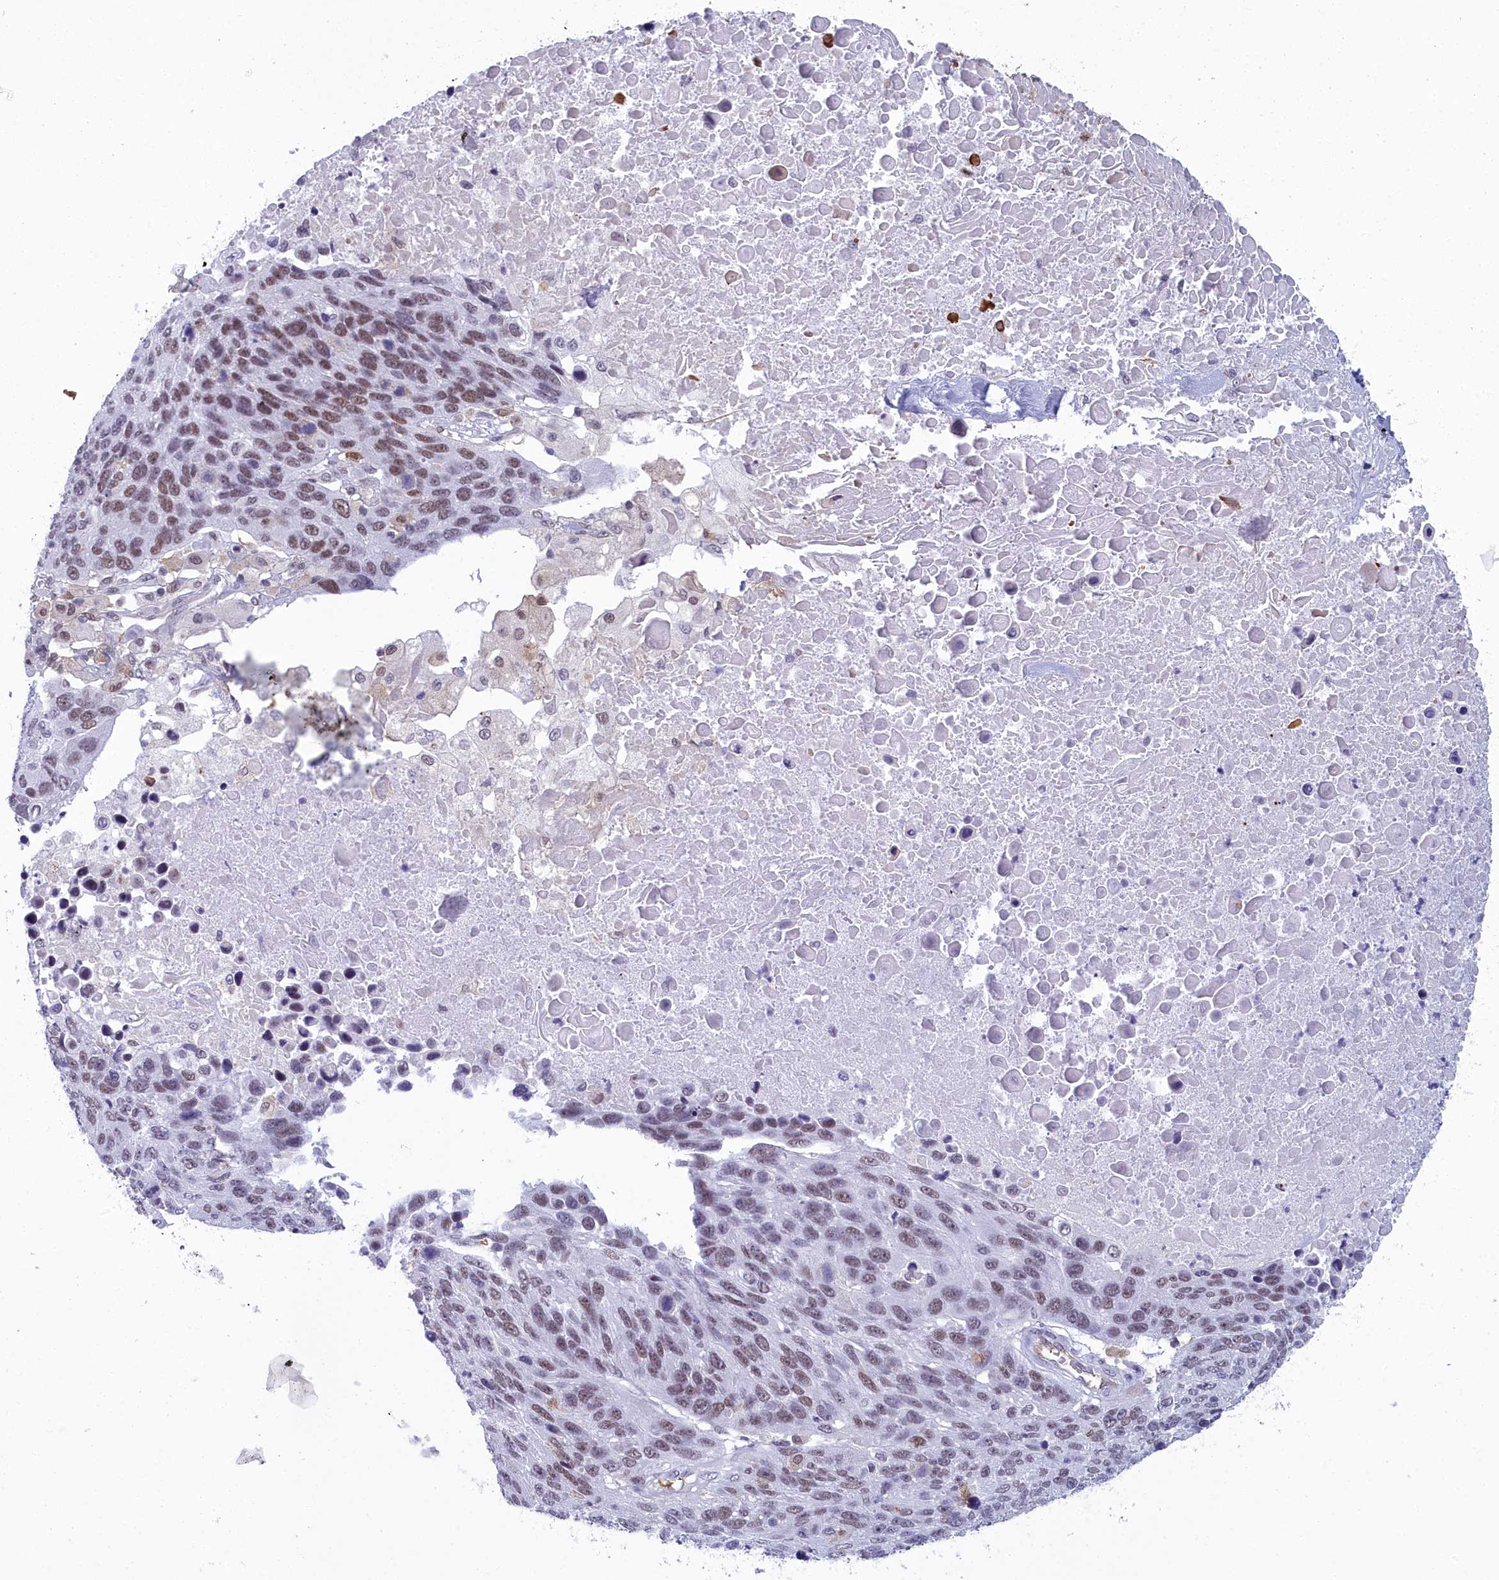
{"staining": {"intensity": "moderate", "quantity": "25%-75%", "location": "nuclear"}, "tissue": "lung cancer", "cell_type": "Tumor cells", "image_type": "cancer", "snomed": [{"axis": "morphology", "description": "Normal tissue, NOS"}, {"axis": "morphology", "description": "Squamous cell carcinoma, NOS"}, {"axis": "topography", "description": "Lymph node"}, {"axis": "topography", "description": "Lung"}], "caption": "Protein expression analysis of lung squamous cell carcinoma exhibits moderate nuclear expression in approximately 25%-75% of tumor cells.", "gene": "CCDC97", "patient": {"sex": "male", "age": 66}}